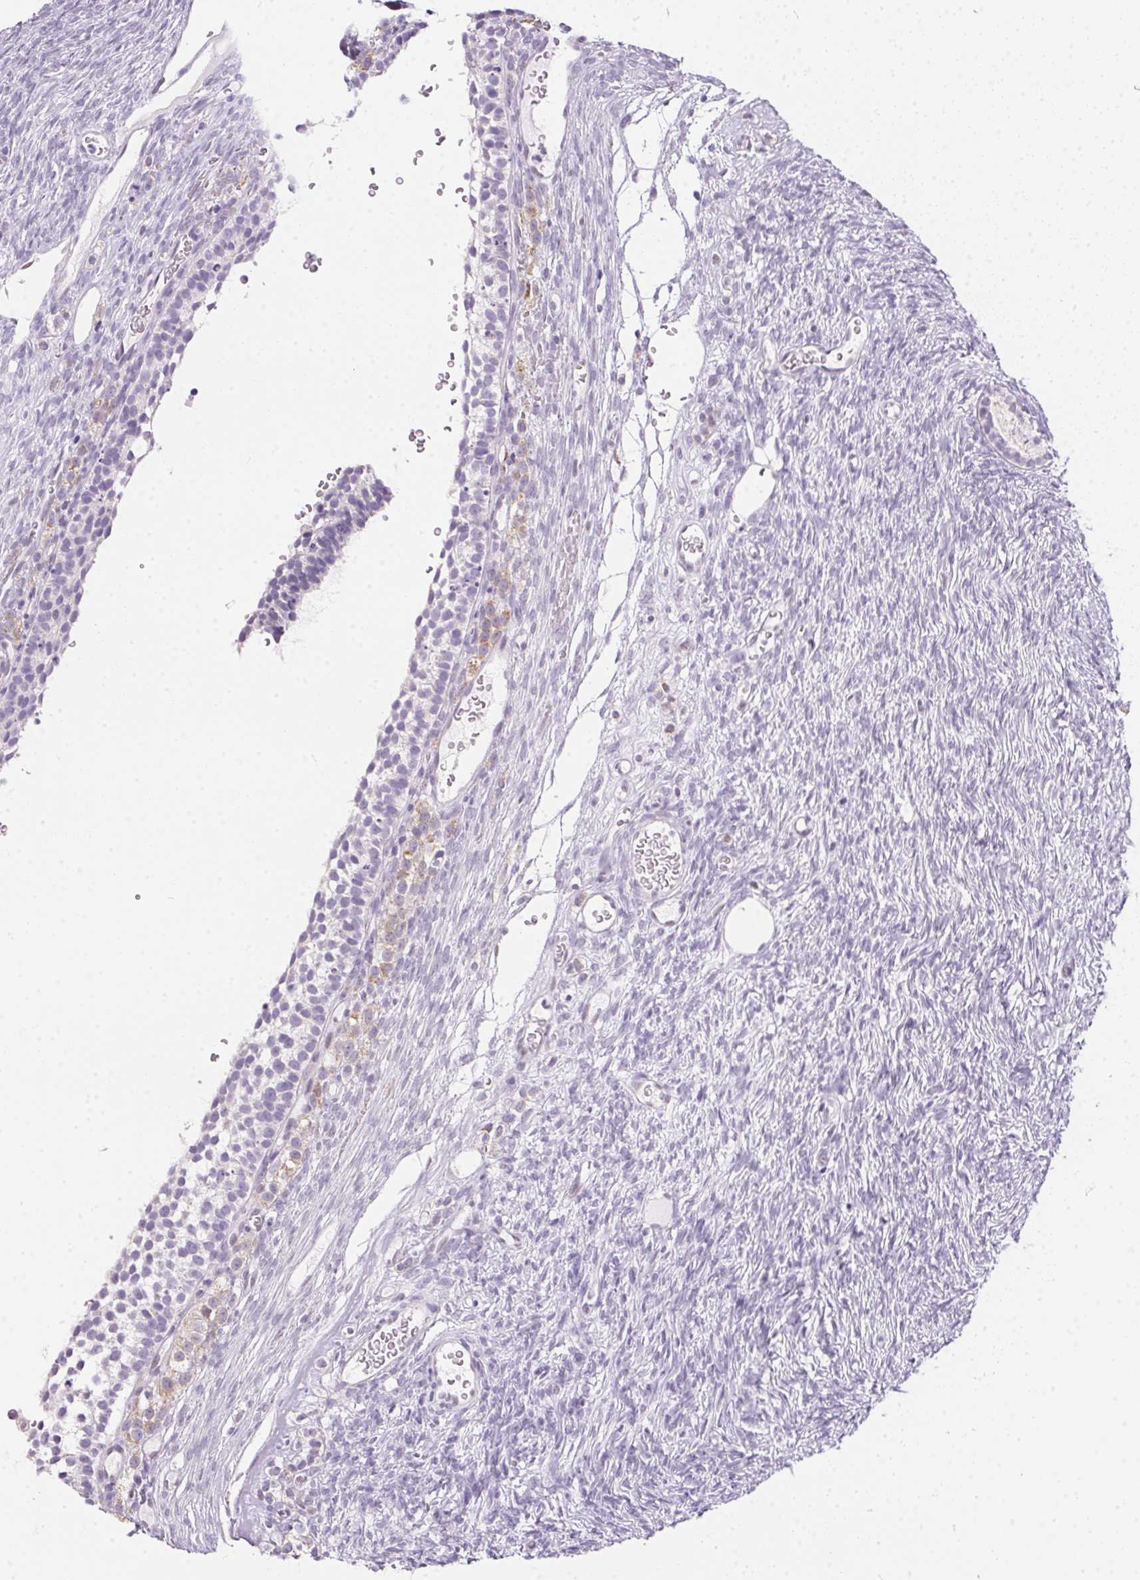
{"staining": {"intensity": "negative", "quantity": "none", "location": "none"}, "tissue": "ovary", "cell_type": "Follicle cells", "image_type": "normal", "snomed": [{"axis": "morphology", "description": "Normal tissue, NOS"}, {"axis": "topography", "description": "Ovary"}], "caption": "This is an immunohistochemistry micrograph of benign human ovary. There is no expression in follicle cells.", "gene": "GBP6", "patient": {"sex": "female", "age": 34}}